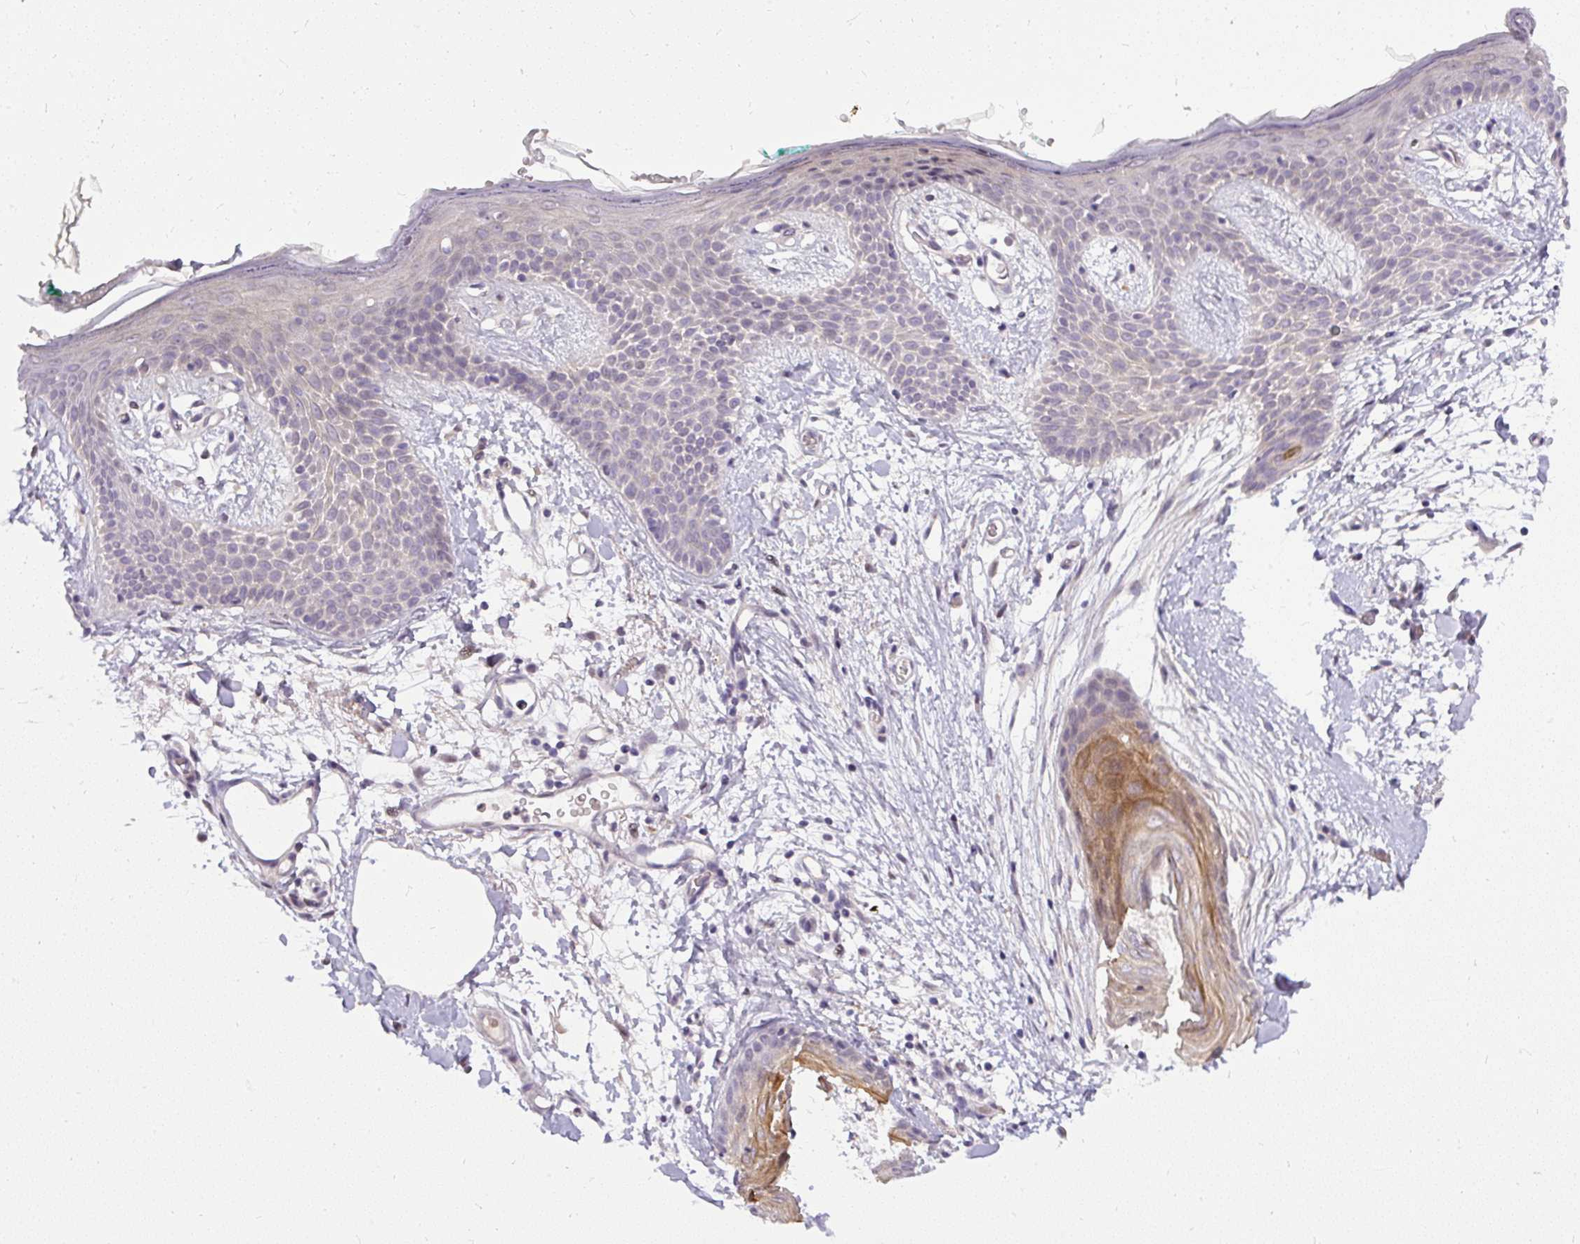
{"staining": {"intensity": "negative", "quantity": "none", "location": "none"}, "tissue": "skin", "cell_type": "Fibroblasts", "image_type": "normal", "snomed": [{"axis": "morphology", "description": "Normal tissue, NOS"}, {"axis": "topography", "description": "Skin"}], "caption": "The photomicrograph displays no staining of fibroblasts in normal skin.", "gene": "FAM117B", "patient": {"sex": "male", "age": 79}}